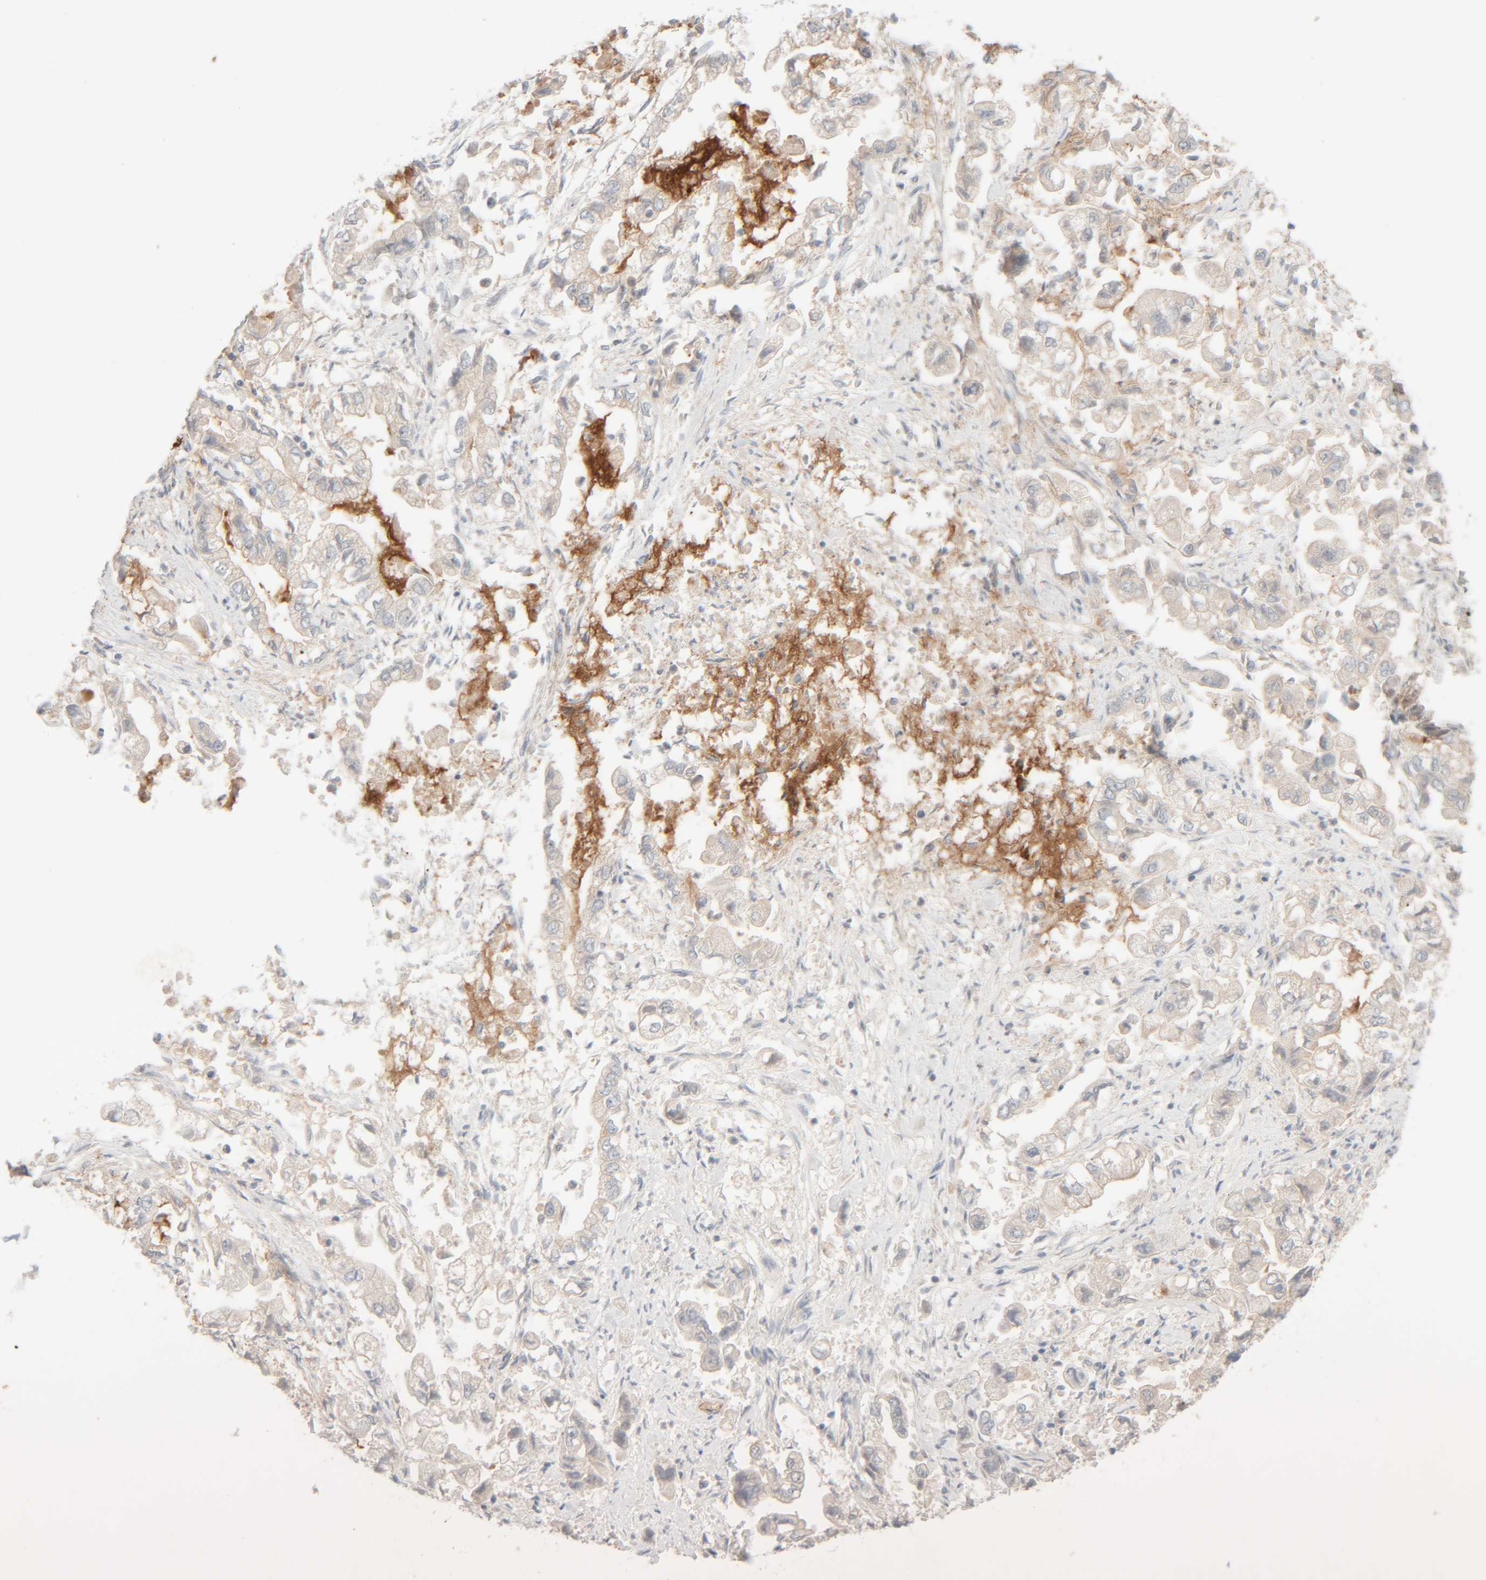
{"staining": {"intensity": "weak", "quantity": "<25%", "location": "cytoplasmic/membranous"}, "tissue": "stomach cancer", "cell_type": "Tumor cells", "image_type": "cancer", "snomed": [{"axis": "morphology", "description": "Normal tissue, NOS"}, {"axis": "morphology", "description": "Adenocarcinoma, NOS"}, {"axis": "topography", "description": "Stomach"}], "caption": "Tumor cells are negative for brown protein staining in stomach cancer (adenocarcinoma). The staining is performed using DAB brown chromogen with nuclei counter-stained in using hematoxylin.", "gene": "CHKA", "patient": {"sex": "male", "age": 62}}